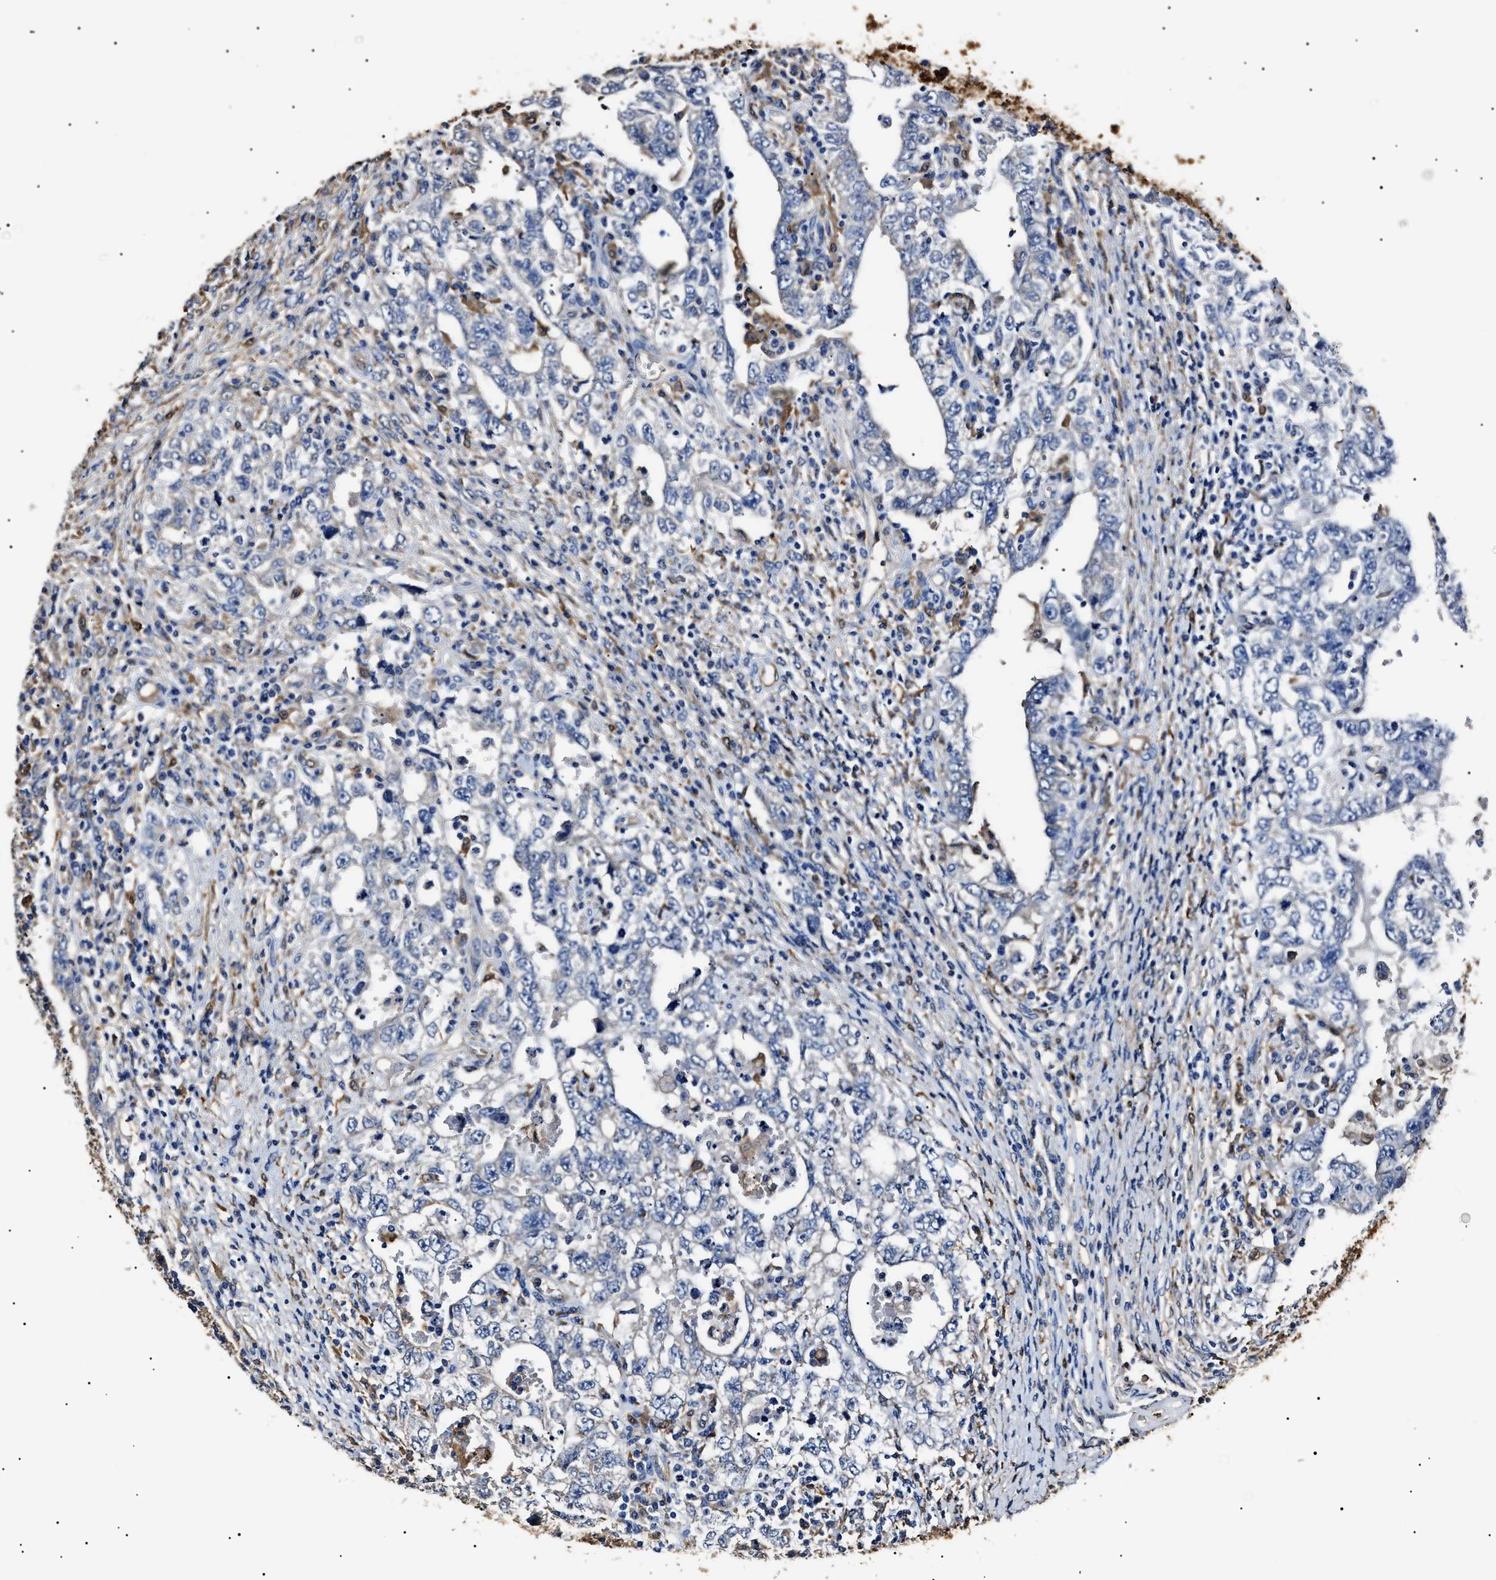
{"staining": {"intensity": "negative", "quantity": "none", "location": "none"}, "tissue": "testis cancer", "cell_type": "Tumor cells", "image_type": "cancer", "snomed": [{"axis": "morphology", "description": "Carcinoma, Embryonal, NOS"}, {"axis": "topography", "description": "Testis"}], "caption": "This is a image of IHC staining of testis cancer, which shows no positivity in tumor cells.", "gene": "ALDH1A1", "patient": {"sex": "male", "age": 26}}